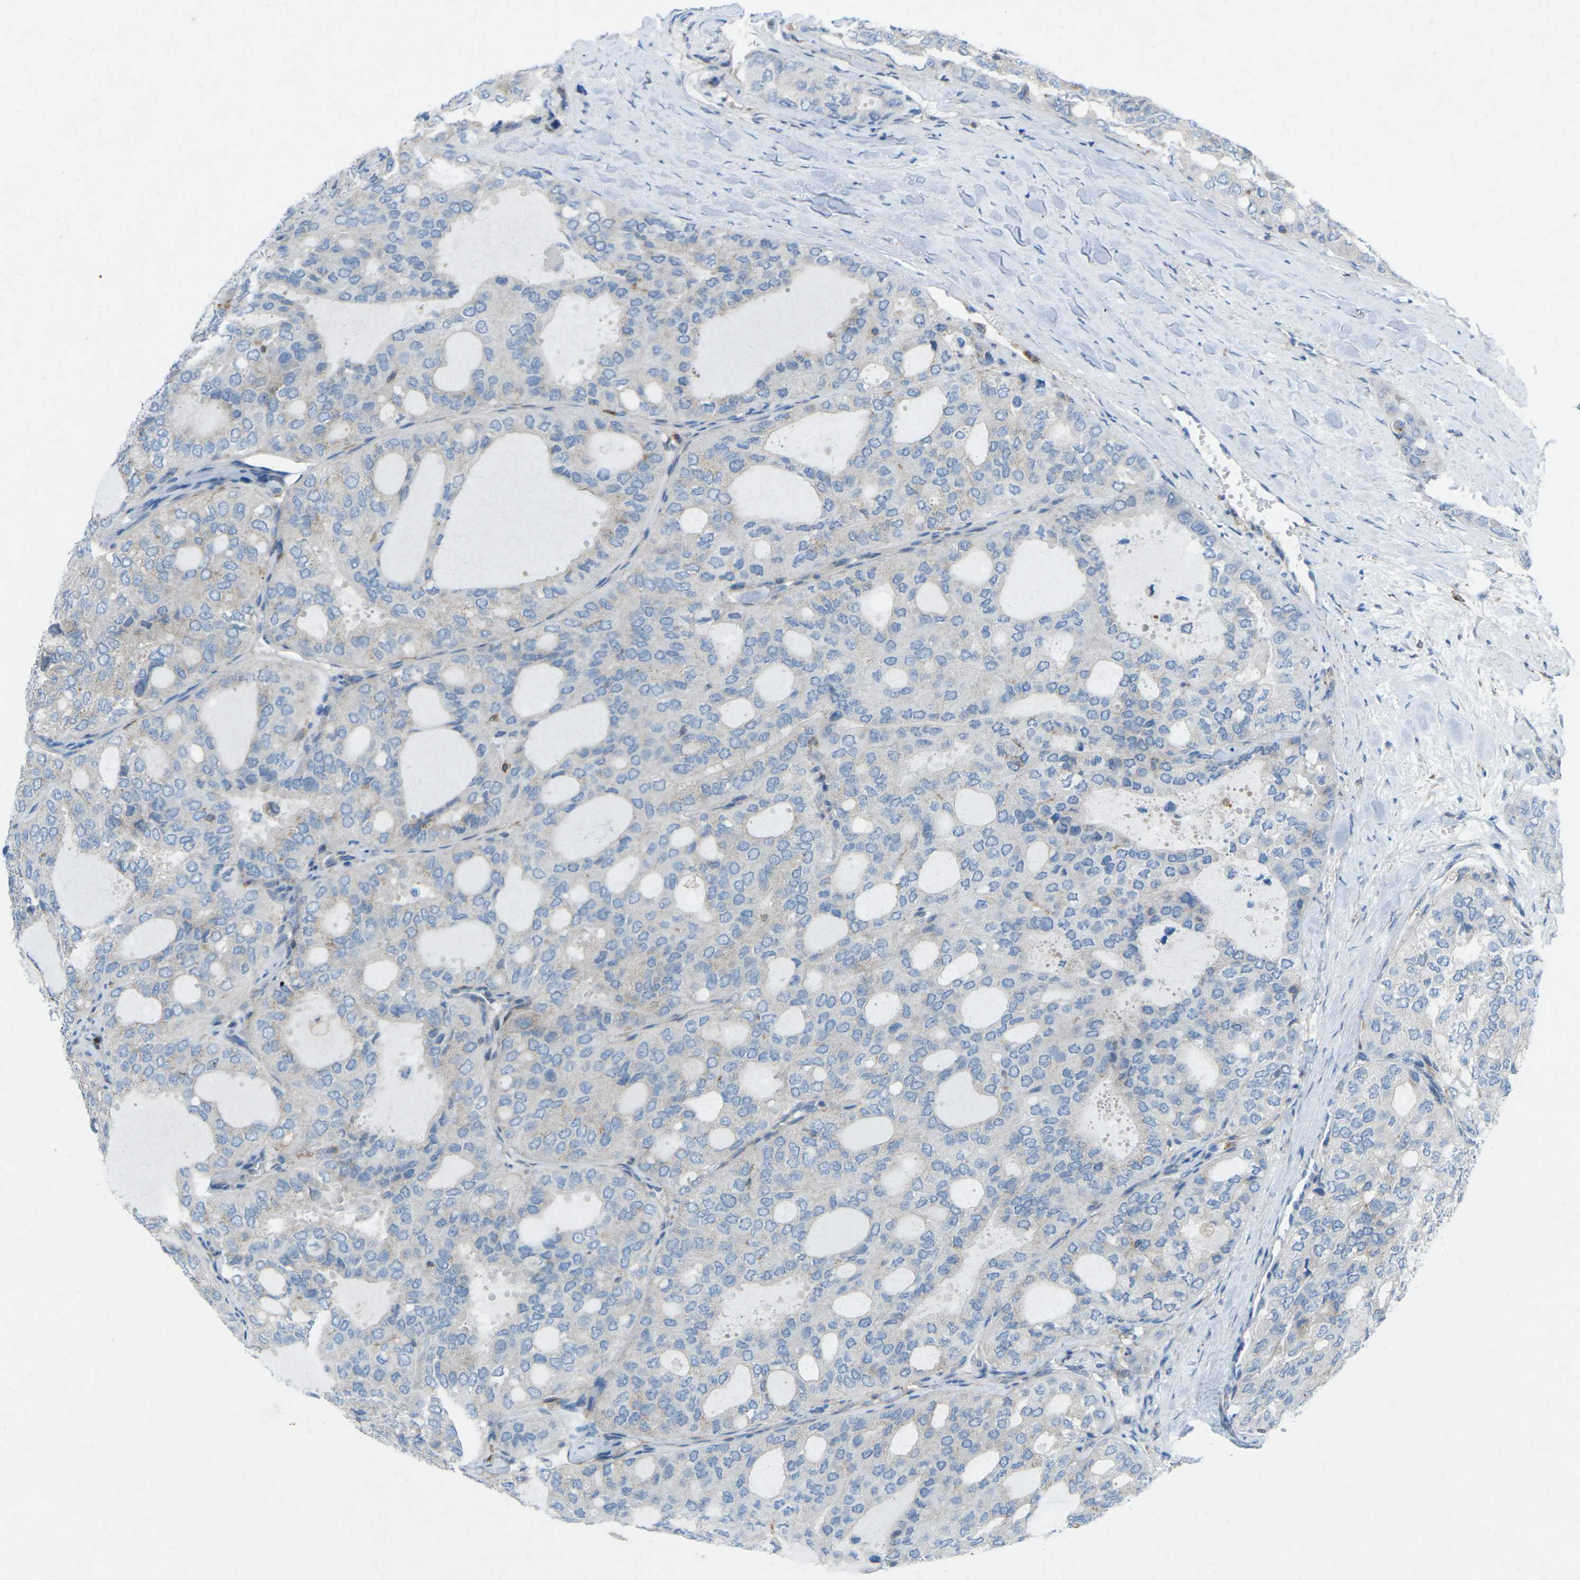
{"staining": {"intensity": "negative", "quantity": "none", "location": "none"}, "tissue": "thyroid cancer", "cell_type": "Tumor cells", "image_type": "cancer", "snomed": [{"axis": "morphology", "description": "Follicular adenoma carcinoma, NOS"}, {"axis": "topography", "description": "Thyroid gland"}], "caption": "High power microscopy photomicrograph of an immunohistochemistry histopathology image of thyroid cancer (follicular adenoma carcinoma), revealing no significant expression in tumor cells. (Brightfield microscopy of DAB immunohistochemistry at high magnification).", "gene": "STK11", "patient": {"sex": "male", "age": 75}}